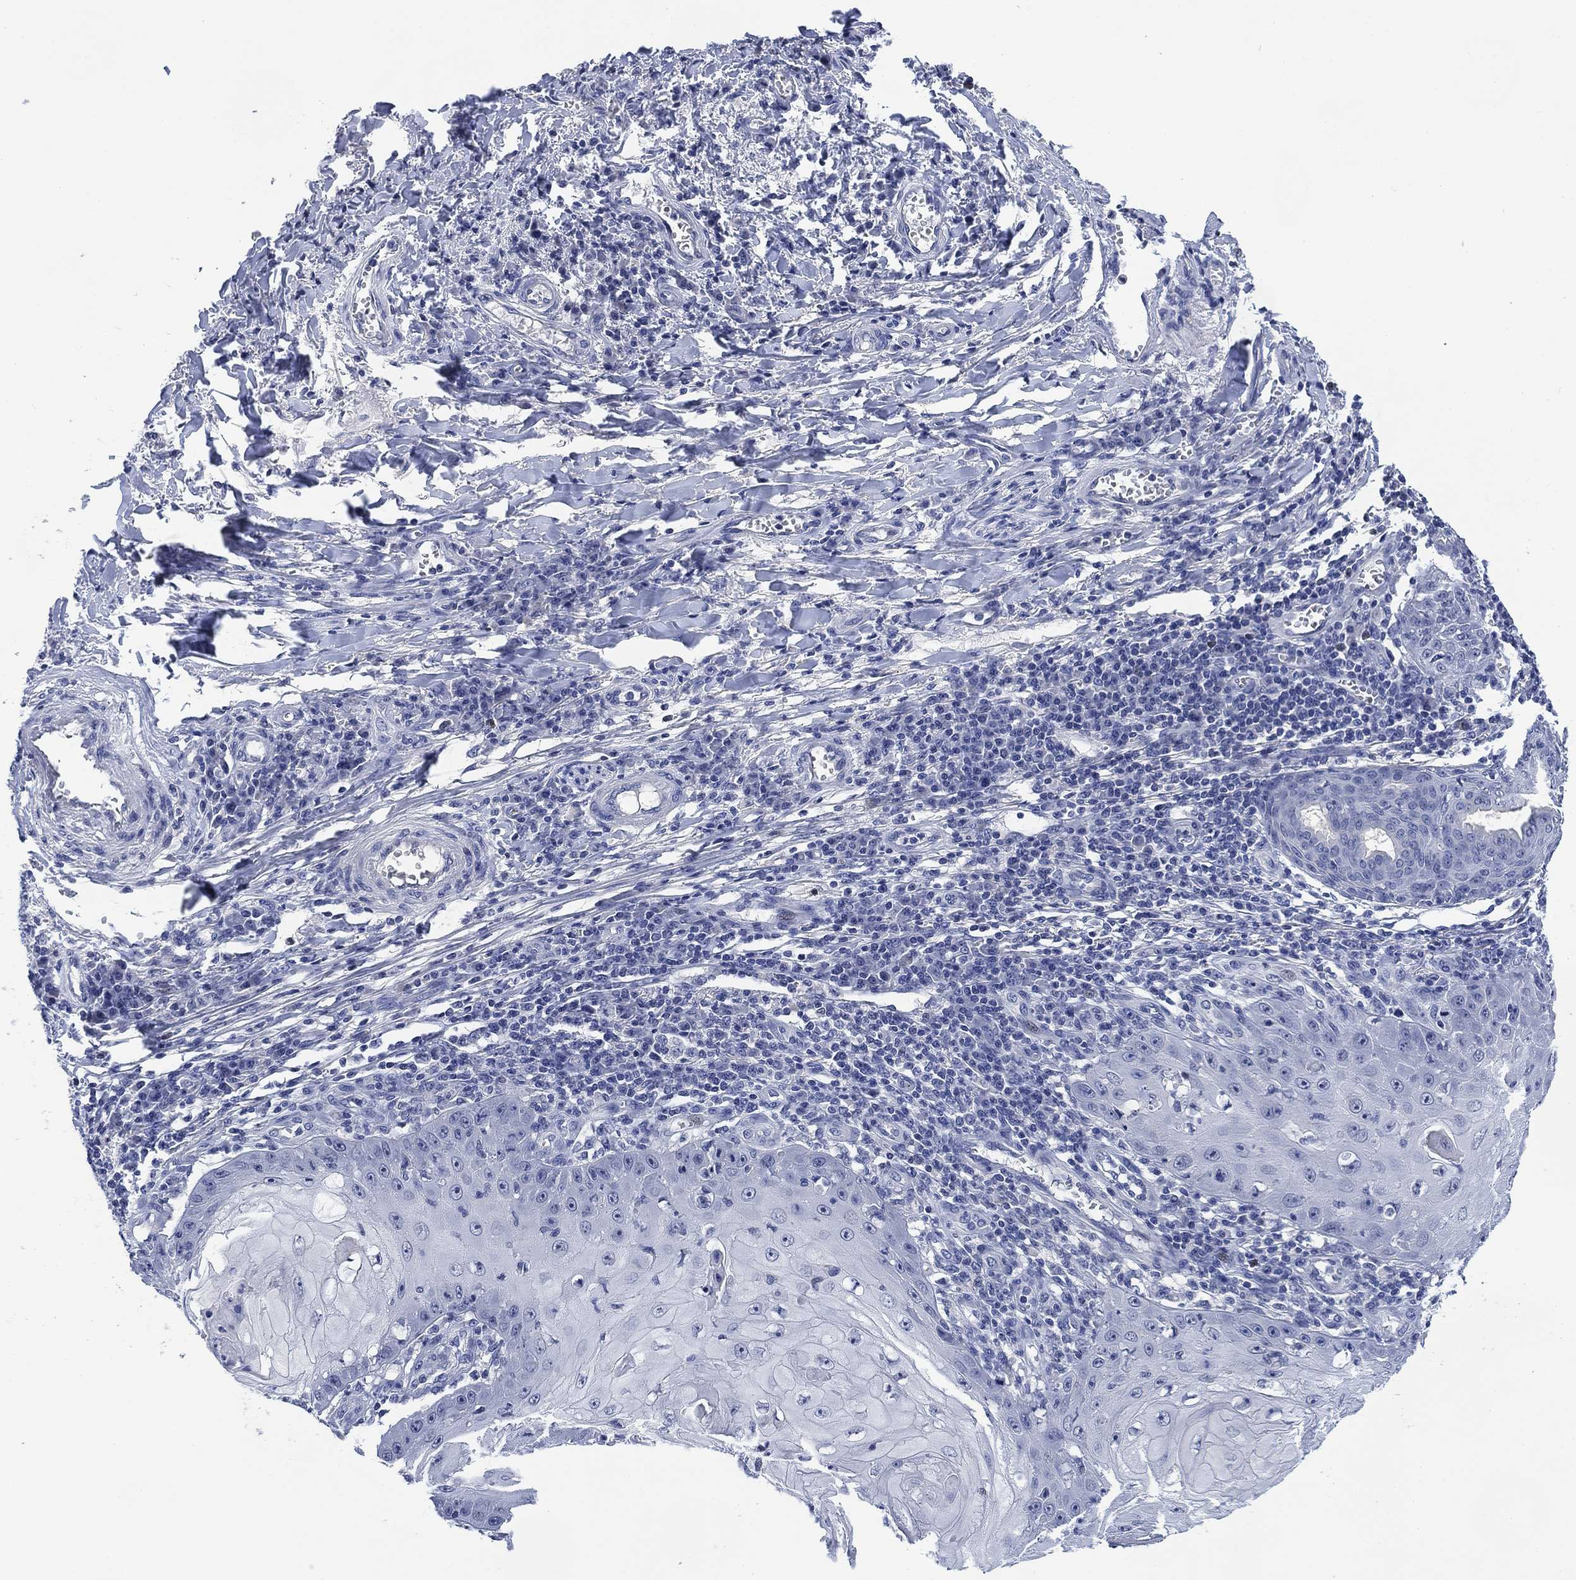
{"staining": {"intensity": "negative", "quantity": "none", "location": "none"}, "tissue": "skin cancer", "cell_type": "Tumor cells", "image_type": "cancer", "snomed": [{"axis": "morphology", "description": "Squamous cell carcinoma, NOS"}, {"axis": "topography", "description": "Skin"}], "caption": "There is no significant expression in tumor cells of squamous cell carcinoma (skin).", "gene": "DAZL", "patient": {"sex": "male", "age": 70}}